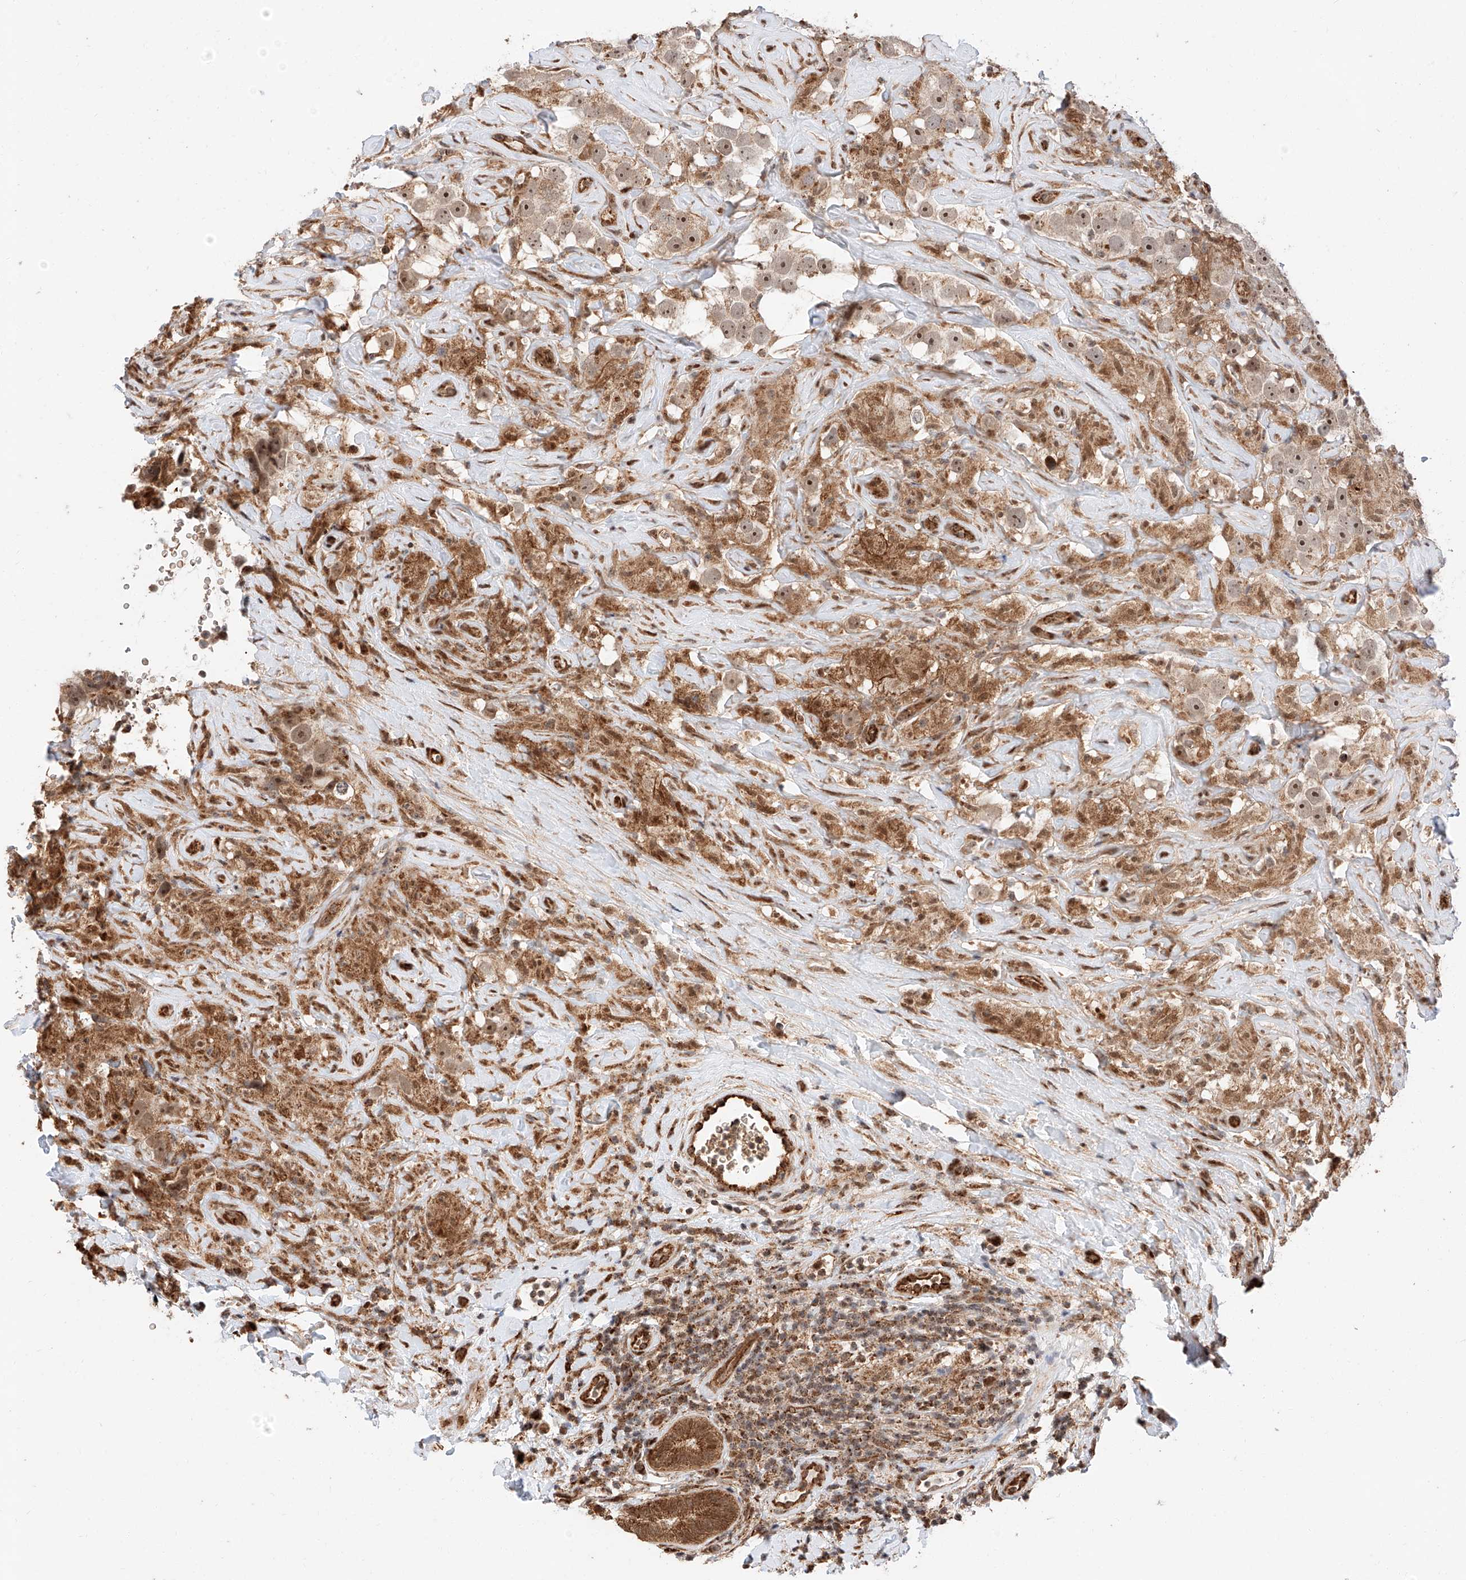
{"staining": {"intensity": "moderate", "quantity": ">75%", "location": "cytoplasmic/membranous,nuclear"}, "tissue": "testis cancer", "cell_type": "Tumor cells", "image_type": "cancer", "snomed": [{"axis": "morphology", "description": "Seminoma, NOS"}, {"axis": "topography", "description": "Testis"}], "caption": "Immunohistochemical staining of human testis cancer reveals medium levels of moderate cytoplasmic/membranous and nuclear expression in approximately >75% of tumor cells.", "gene": "THTPA", "patient": {"sex": "male", "age": 49}}